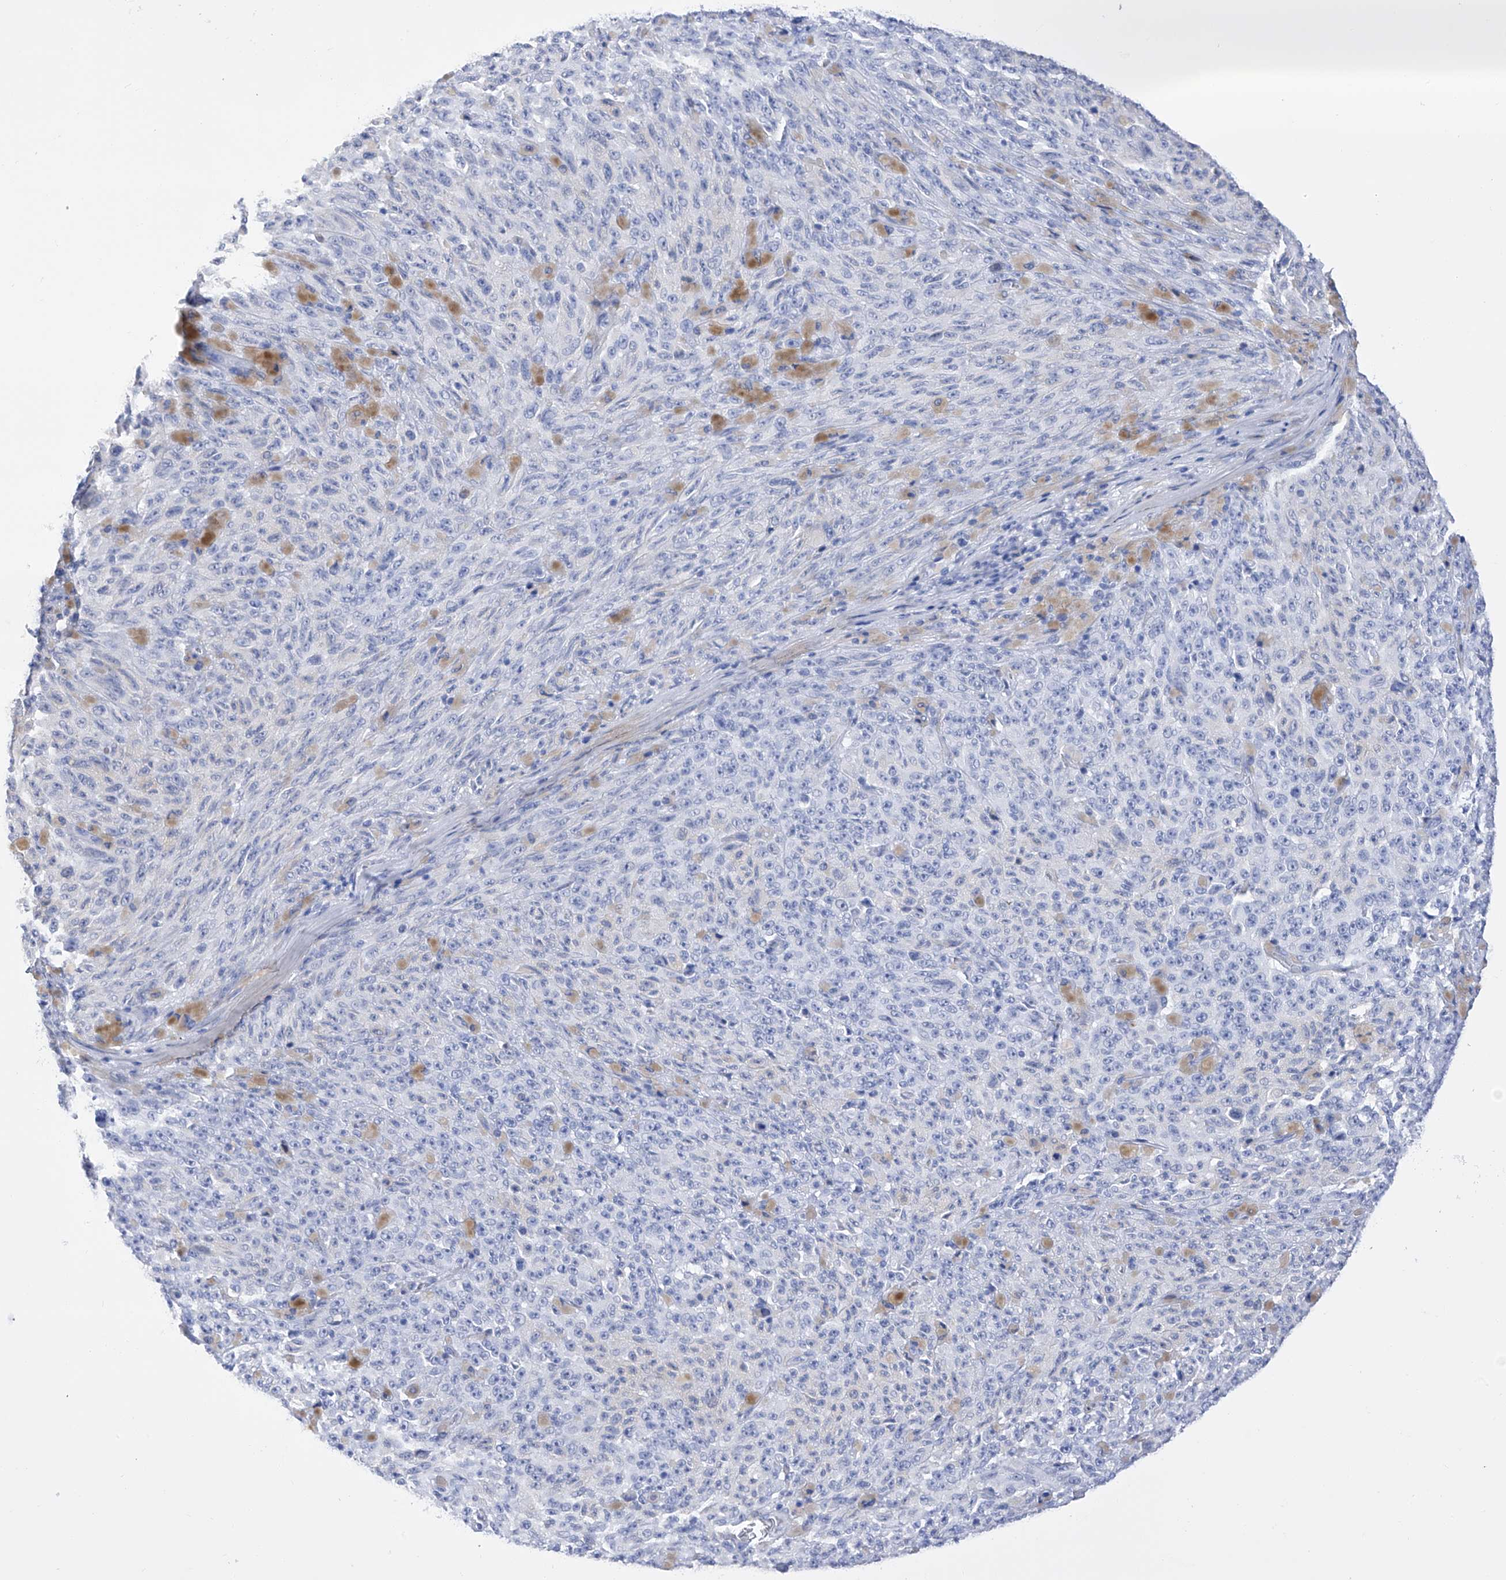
{"staining": {"intensity": "negative", "quantity": "none", "location": "none"}, "tissue": "melanoma", "cell_type": "Tumor cells", "image_type": "cancer", "snomed": [{"axis": "morphology", "description": "Malignant melanoma, NOS"}, {"axis": "topography", "description": "Skin"}], "caption": "The image demonstrates no significant positivity in tumor cells of malignant melanoma. The staining is performed using DAB (3,3'-diaminobenzidine) brown chromogen with nuclei counter-stained in using hematoxylin.", "gene": "FLG", "patient": {"sex": "female", "age": 82}}